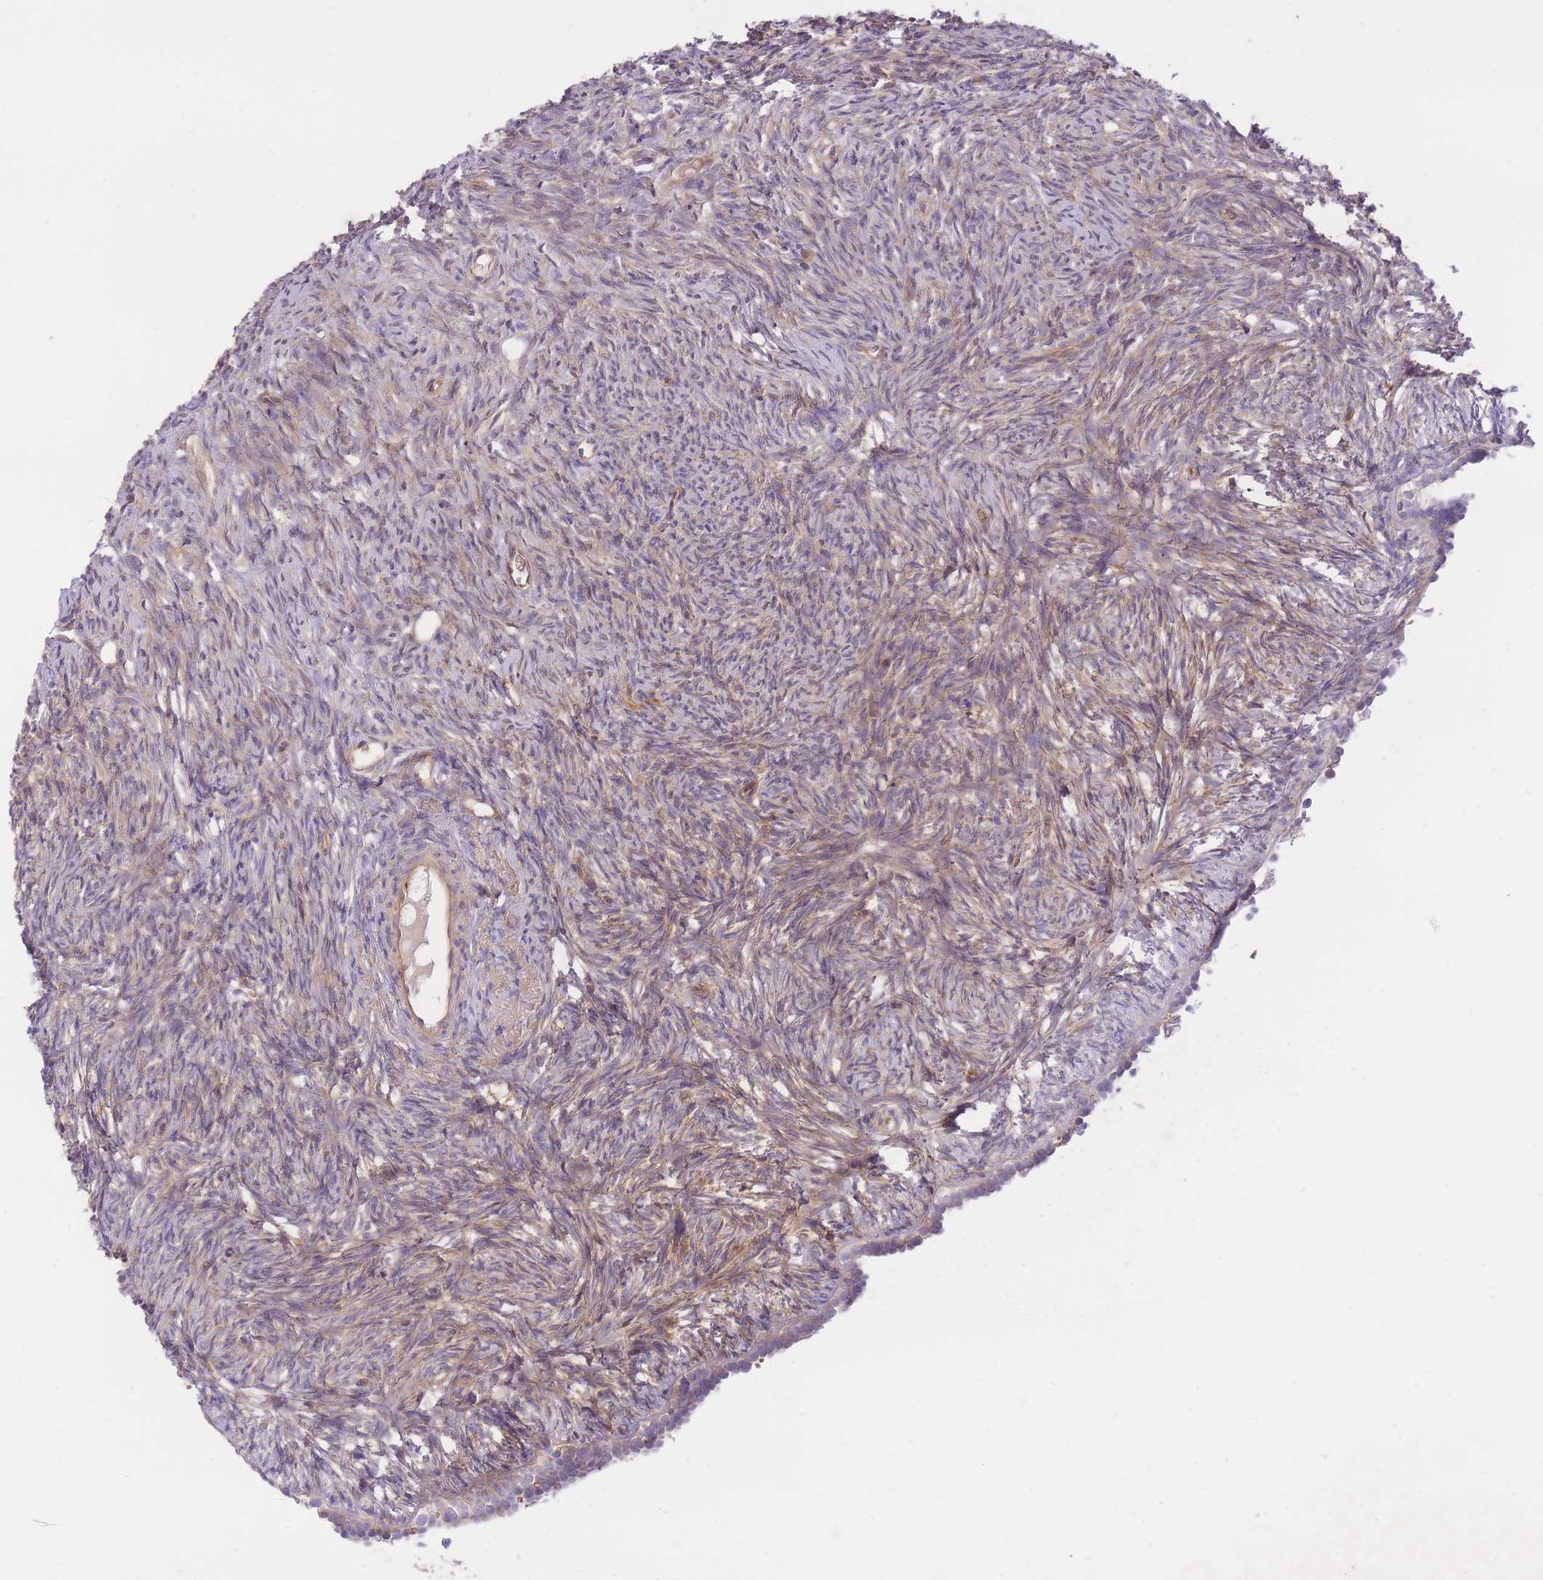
{"staining": {"intensity": "moderate", "quantity": "25%-75%", "location": "cytoplasmic/membranous"}, "tissue": "ovary", "cell_type": "Ovarian stroma cells", "image_type": "normal", "snomed": [{"axis": "morphology", "description": "Normal tissue, NOS"}, {"axis": "topography", "description": "Ovary"}], "caption": "Immunohistochemistry (IHC) of benign human ovary displays medium levels of moderate cytoplasmic/membranous positivity in about 25%-75% of ovarian stroma cells. Nuclei are stained in blue.", "gene": "PREP", "patient": {"sex": "female", "age": 51}}